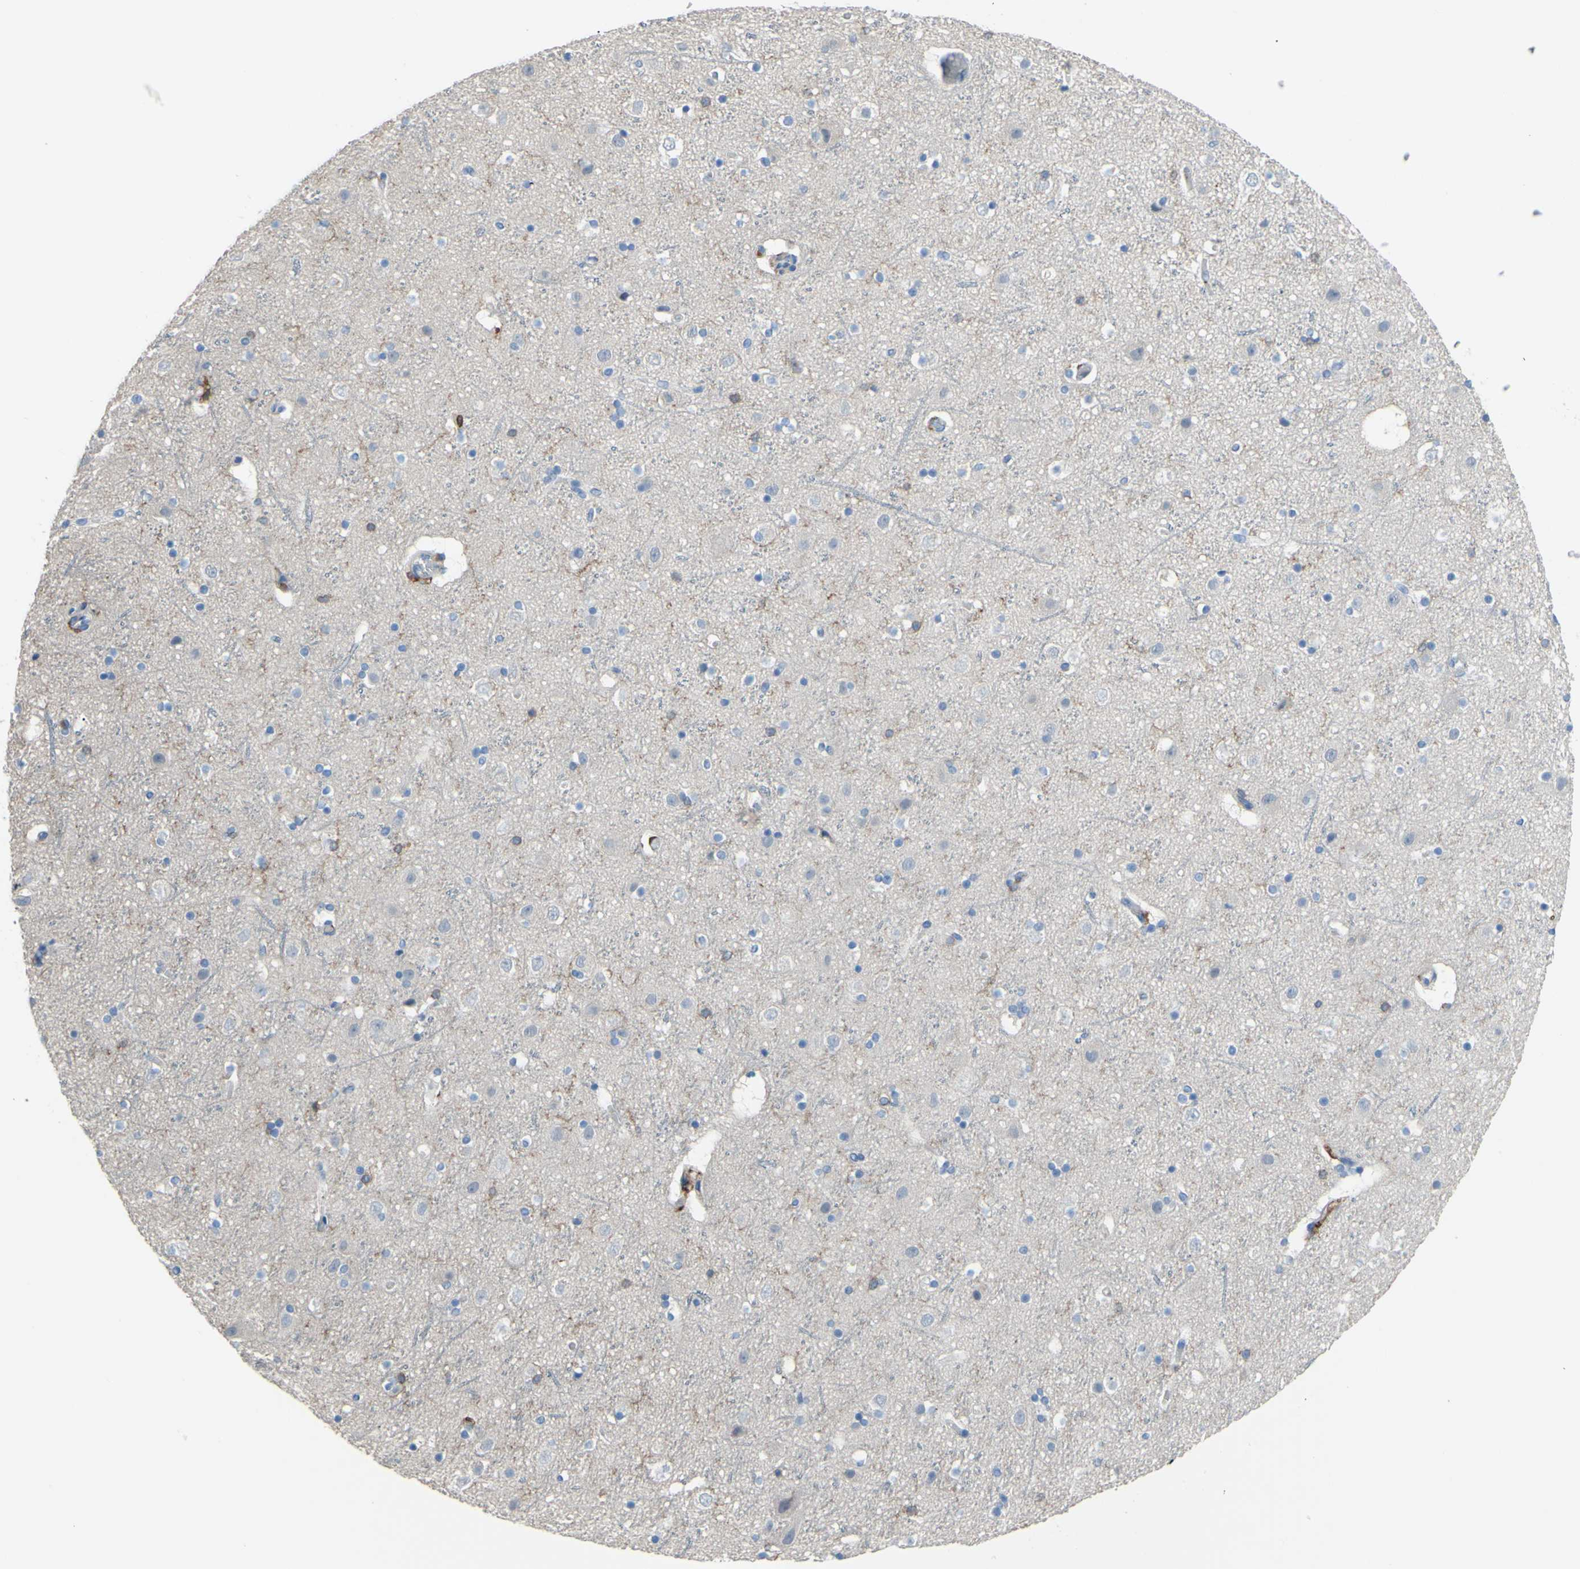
{"staining": {"intensity": "negative", "quantity": "none", "location": "none"}, "tissue": "cerebral cortex", "cell_type": "Endothelial cells", "image_type": "normal", "snomed": [{"axis": "morphology", "description": "Normal tissue, NOS"}, {"axis": "topography", "description": "Cerebral cortex"}], "caption": "A histopathology image of cerebral cortex stained for a protein exhibits no brown staining in endothelial cells.", "gene": "FCGR2A", "patient": {"sex": "male", "age": 45}}